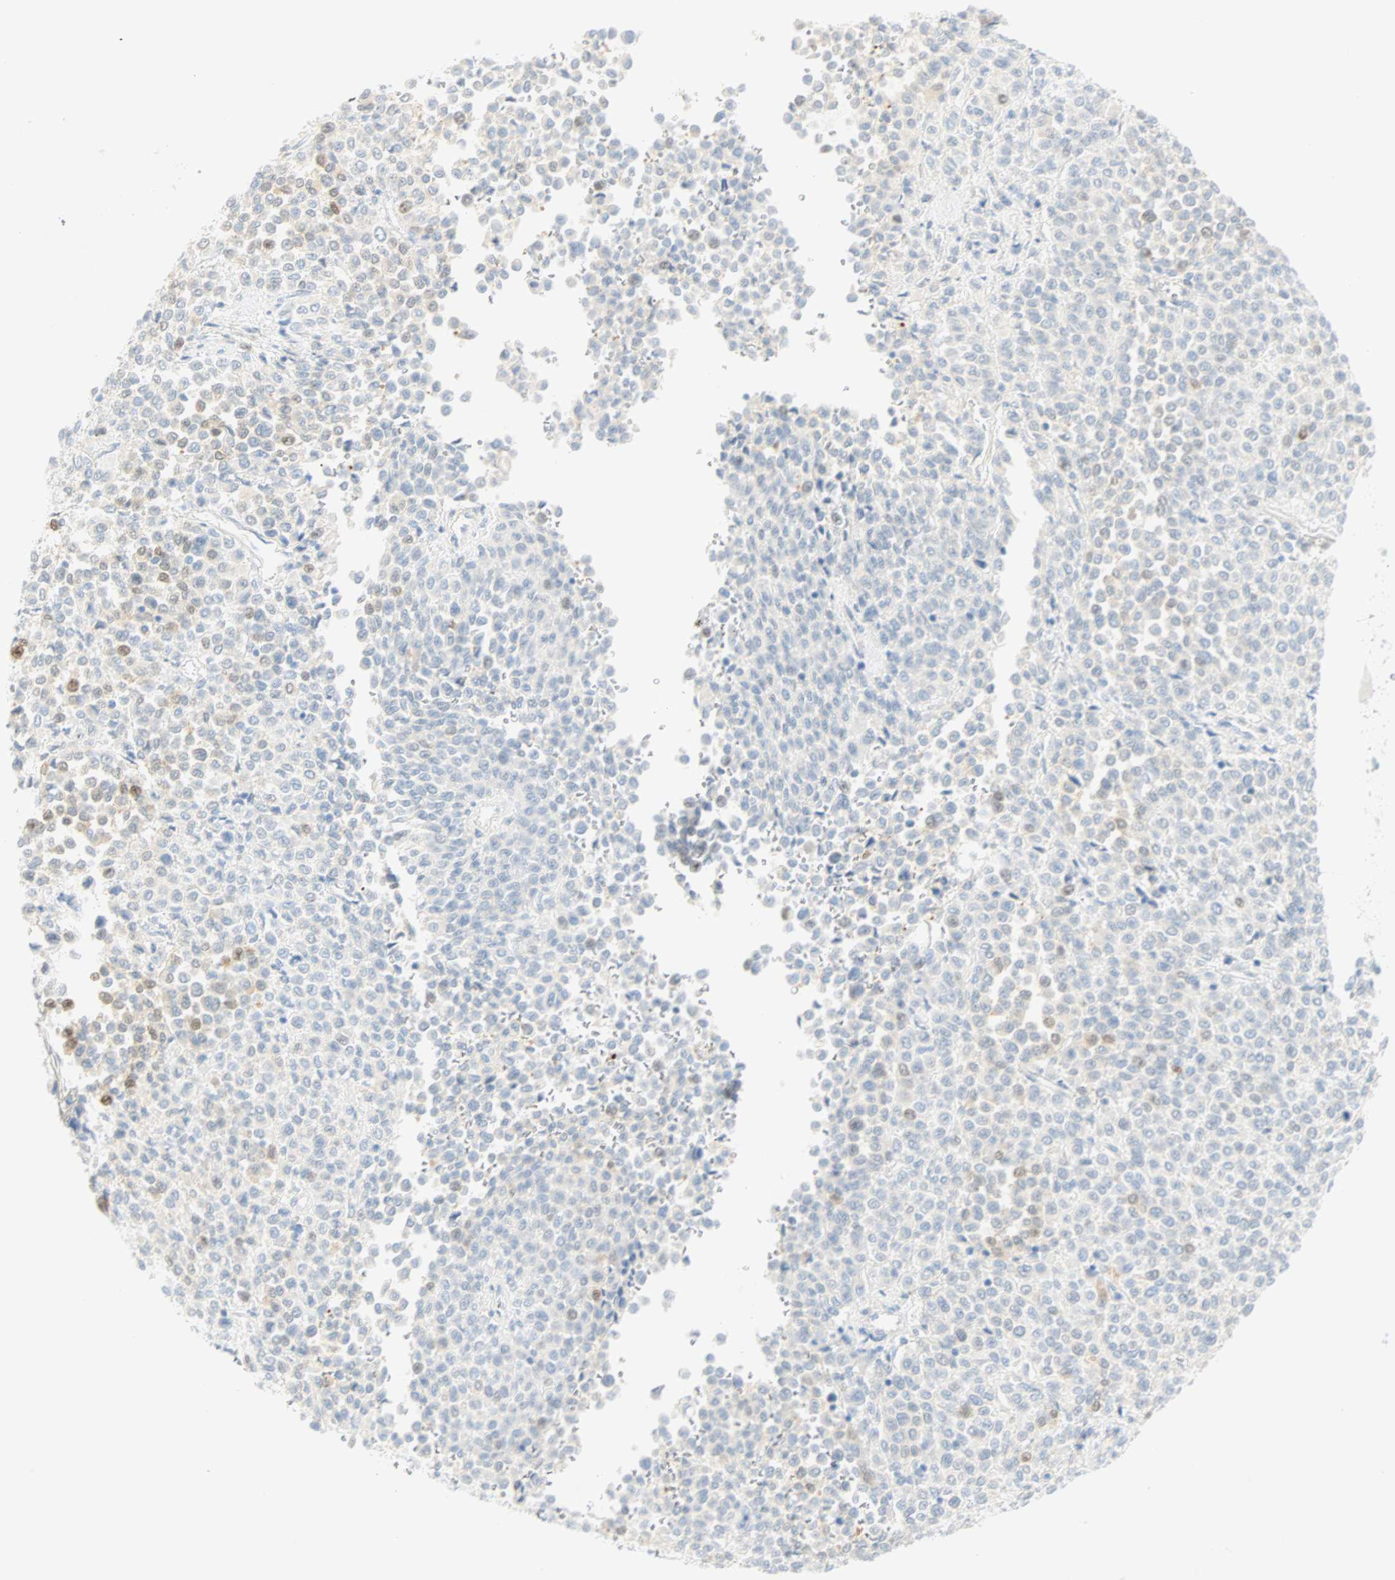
{"staining": {"intensity": "negative", "quantity": "none", "location": "none"}, "tissue": "melanoma", "cell_type": "Tumor cells", "image_type": "cancer", "snomed": [{"axis": "morphology", "description": "Malignant melanoma, Metastatic site"}, {"axis": "topography", "description": "Pancreas"}], "caption": "Tumor cells show no significant staining in malignant melanoma (metastatic site).", "gene": "SELENBP1", "patient": {"sex": "female", "age": 30}}